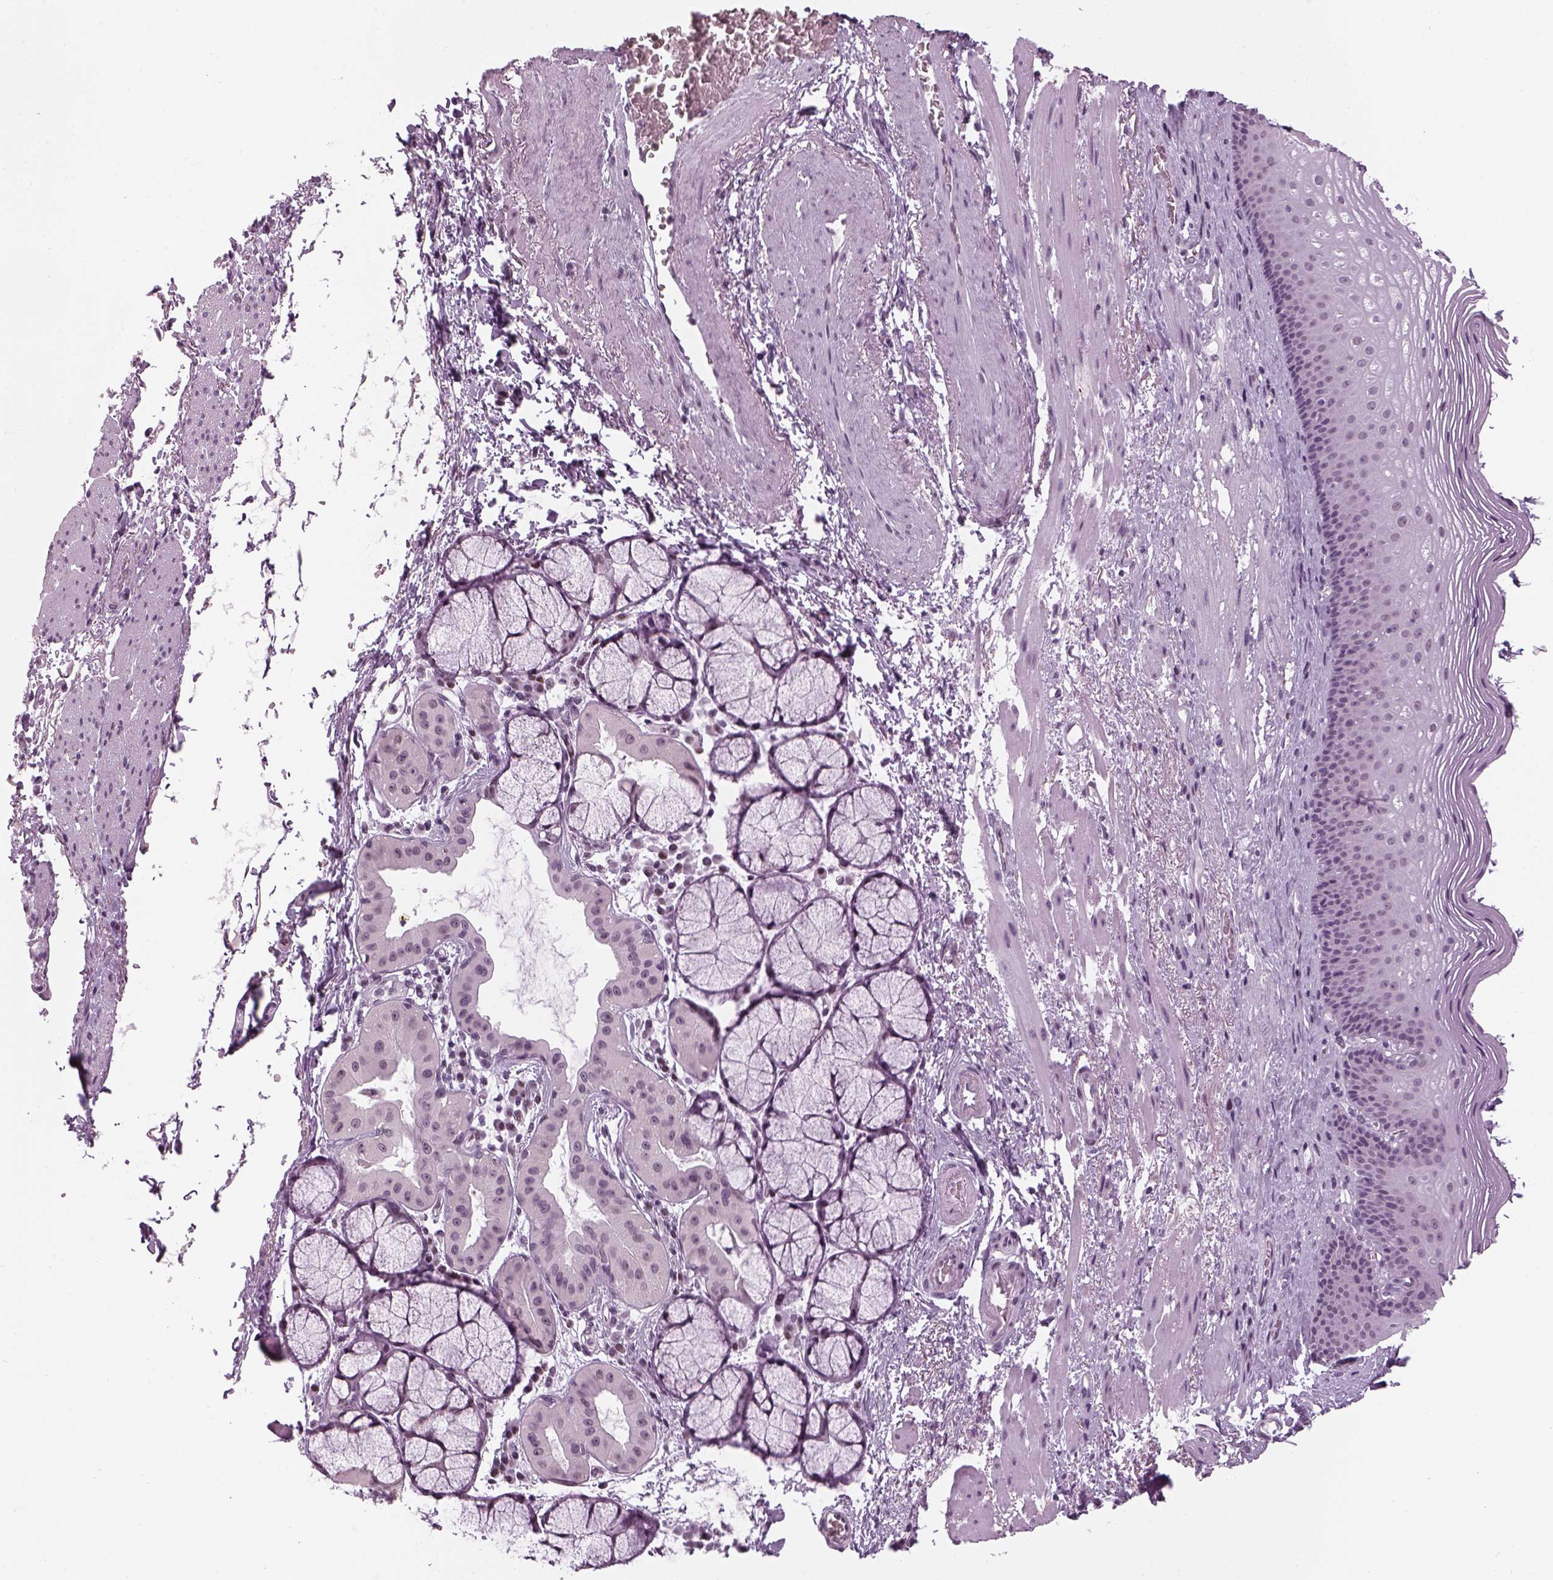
{"staining": {"intensity": "negative", "quantity": "none", "location": "none"}, "tissue": "esophagus", "cell_type": "Squamous epithelial cells", "image_type": "normal", "snomed": [{"axis": "morphology", "description": "Normal tissue, NOS"}, {"axis": "topography", "description": "Esophagus"}], "caption": "This is an immunohistochemistry (IHC) micrograph of benign human esophagus. There is no expression in squamous epithelial cells.", "gene": "KCNG2", "patient": {"sex": "male", "age": 76}}